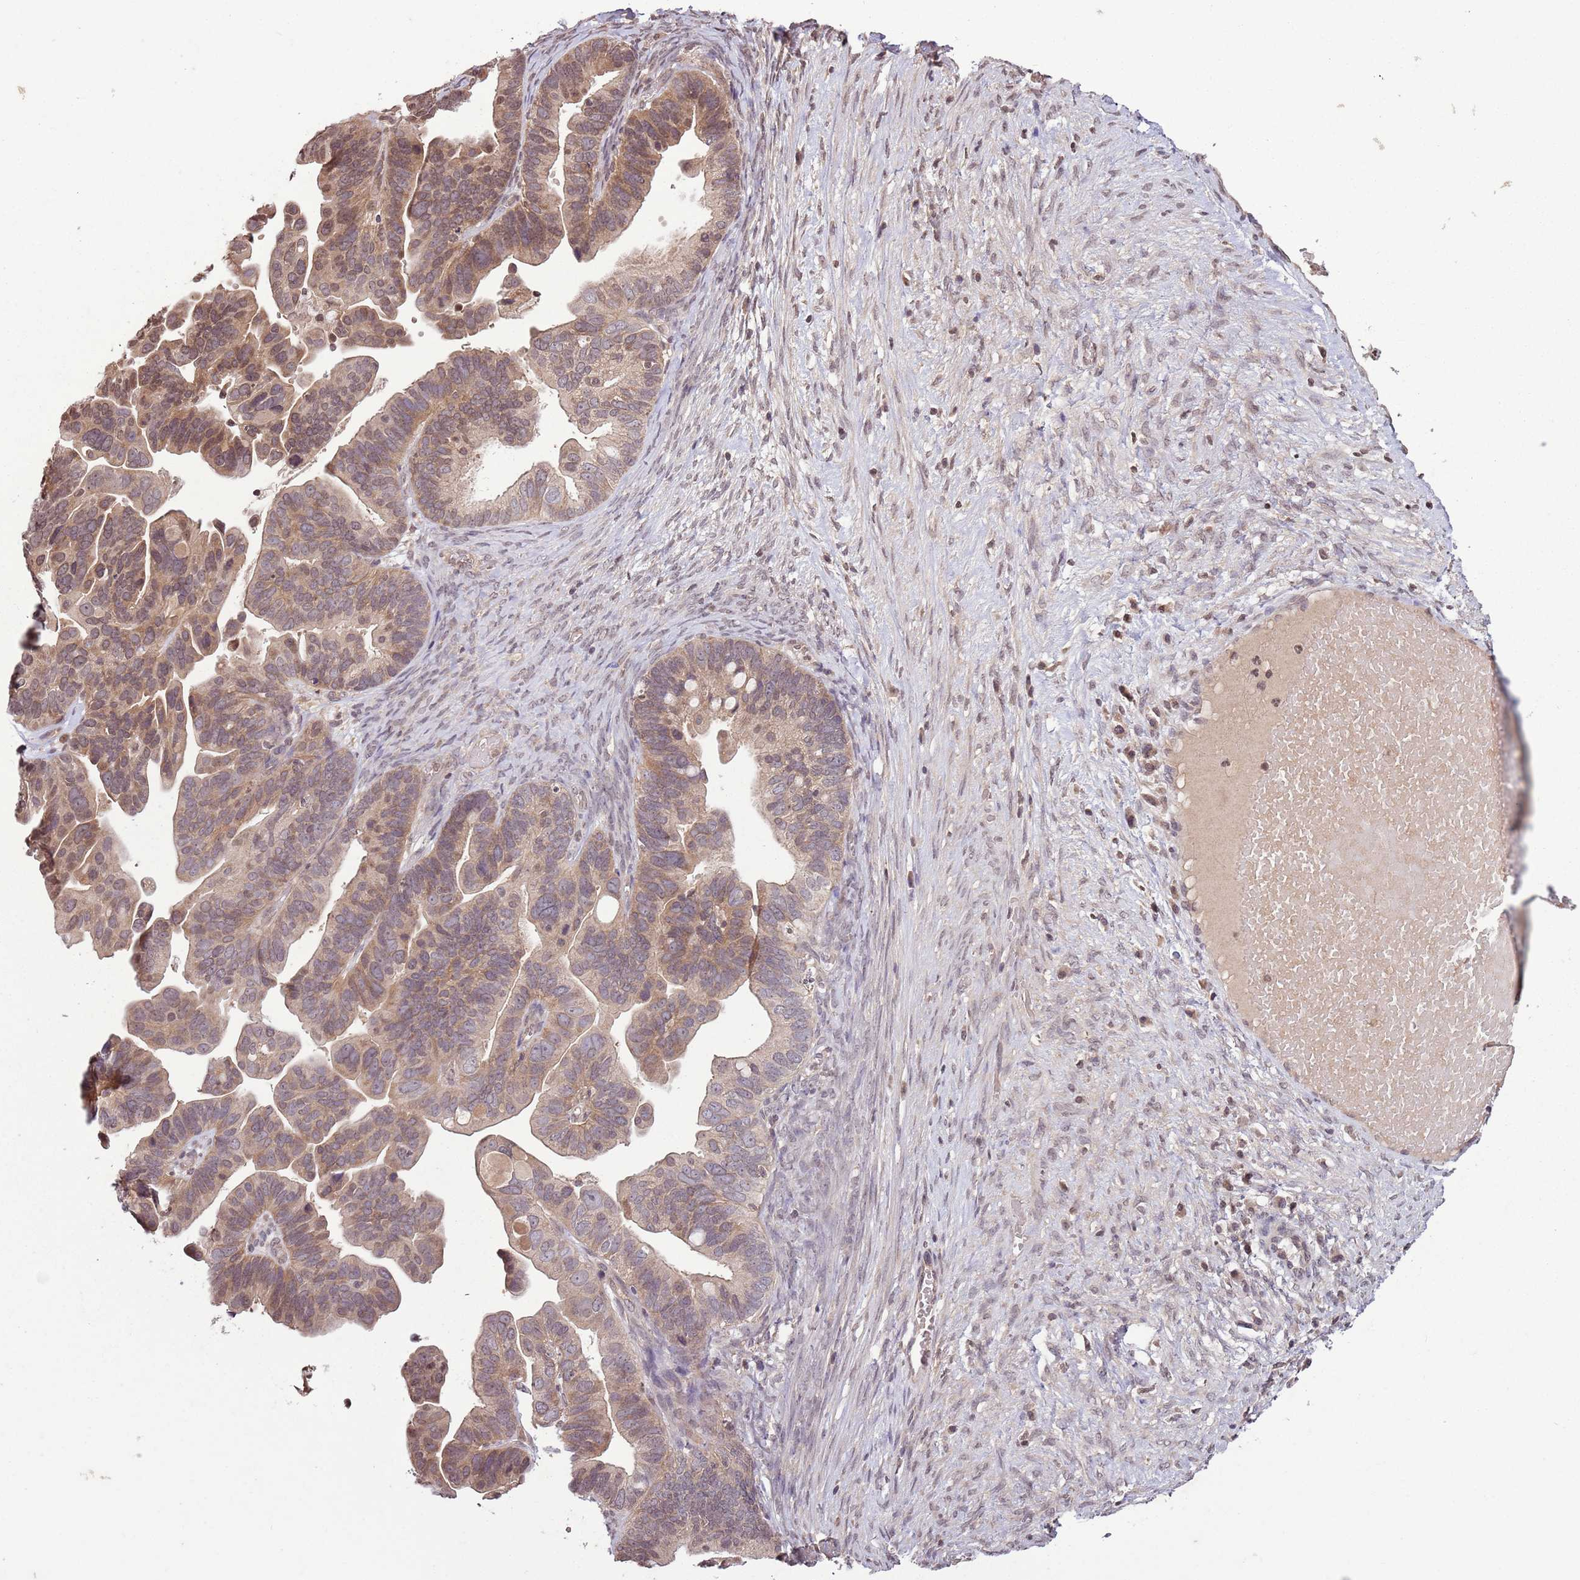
{"staining": {"intensity": "moderate", "quantity": ">75%", "location": "cytoplasmic/membranous,nuclear"}, "tissue": "ovarian cancer", "cell_type": "Tumor cells", "image_type": "cancer", "snomed": [{"axis": "morphology", "description": "Cystadenocarcinoma, serous, NOS"}, {"axis": "topography", "description": "Ovary"}], "caption": "A medium amount of moderate cytoplasmic/membranous and nuclear positivity is seen in about >75% of tumor cells in serous cystadenocarcinoma (ovarian) tissue.", "gene": "CAPN9", "patient": {"sex": "female", "age": 56}}